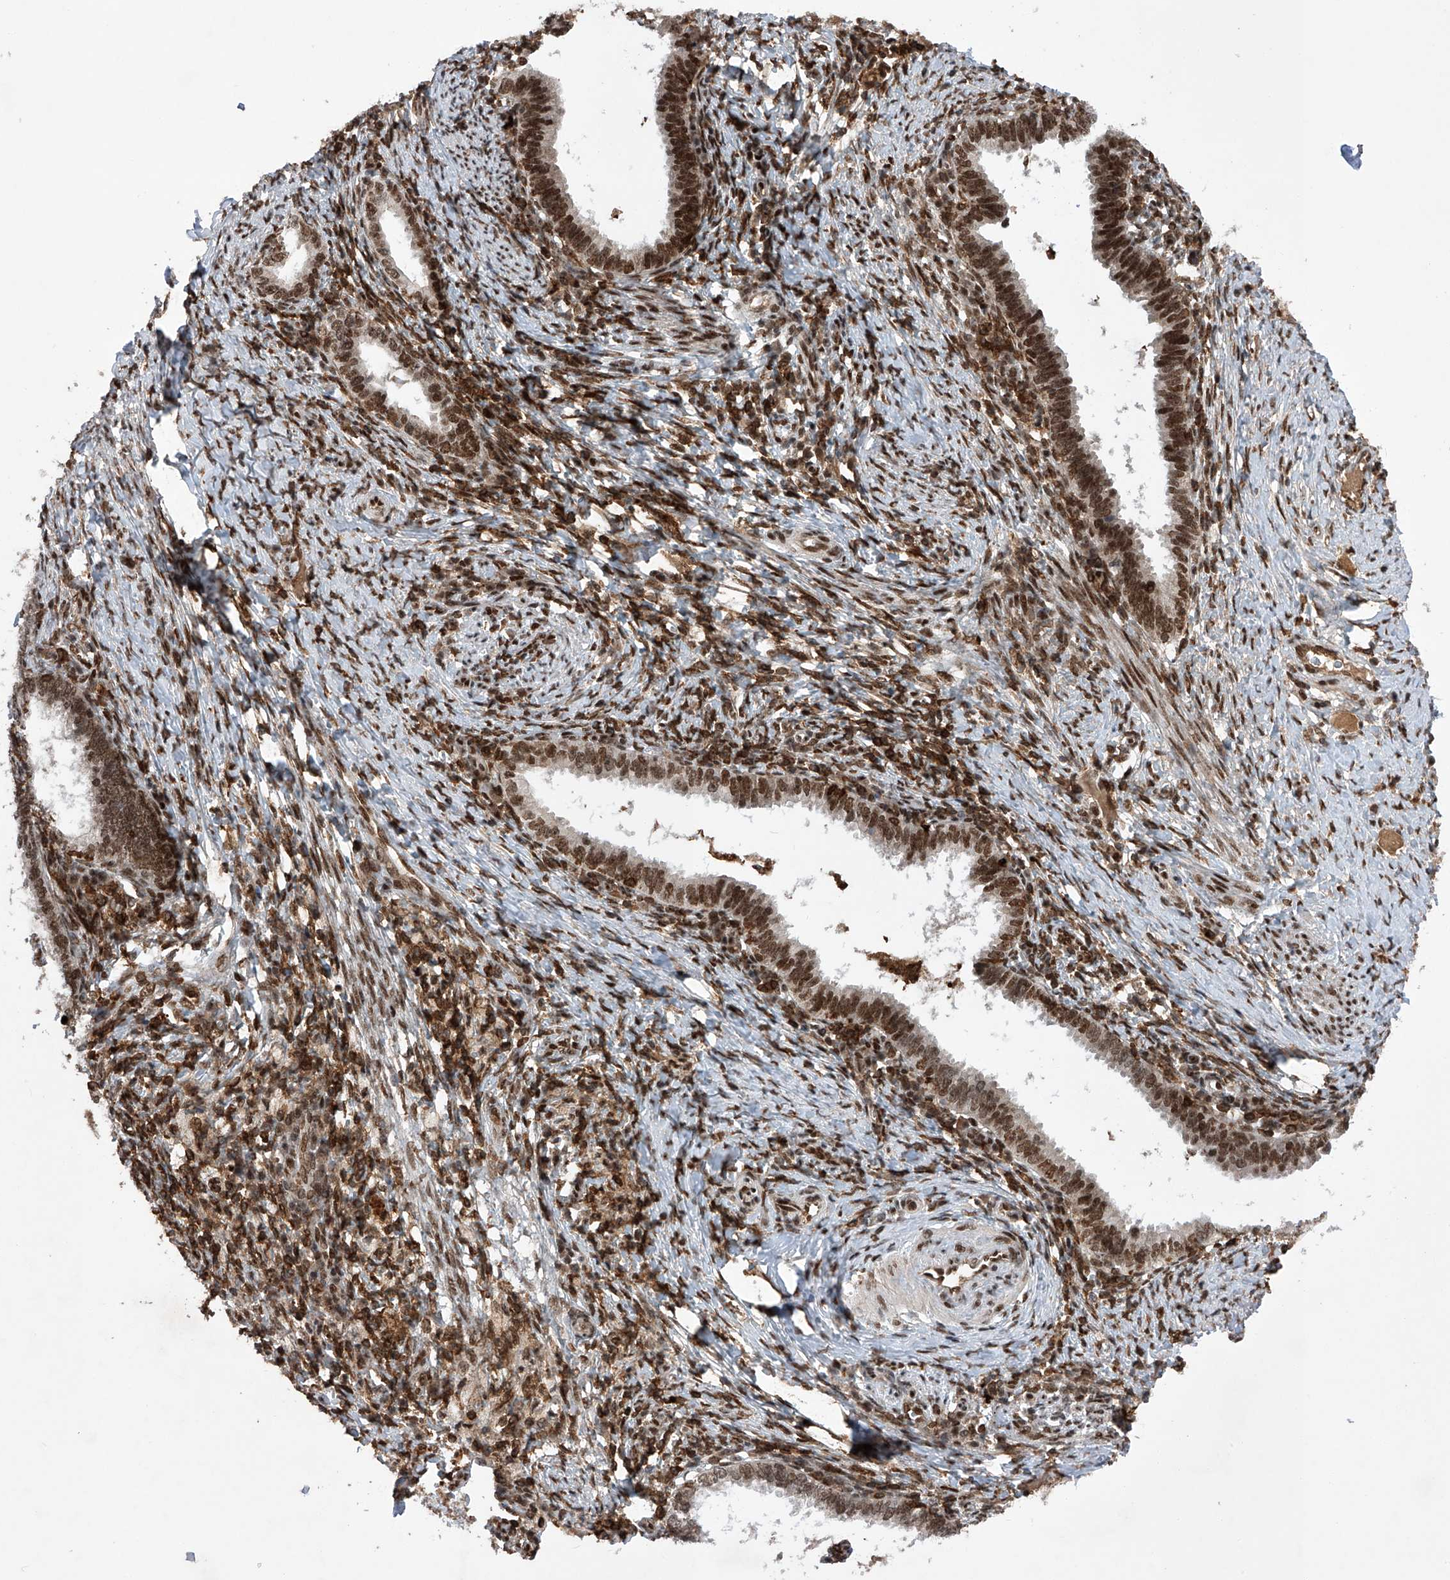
{"staining": {"intensity": "strong", "quantity": ">75%", "location": "nuclear"}, "tissue": "cervical cancer", "cell_type": "Tumor cells", "image_type": "cancer", "snomed": [{"axis": "morphology", "description": "Adenocarcinoma, NOS"}, {"axis": "topography", "description": "Cervix"}], "caption": "Brown immunohistochemical staining in human cervical cancer (adenocarcinoma) exhibits strong nuclear staining in about >75% of tumor cells.", "gene": "ZNF280D", "patient": {"sex": "female", "age": 36}}